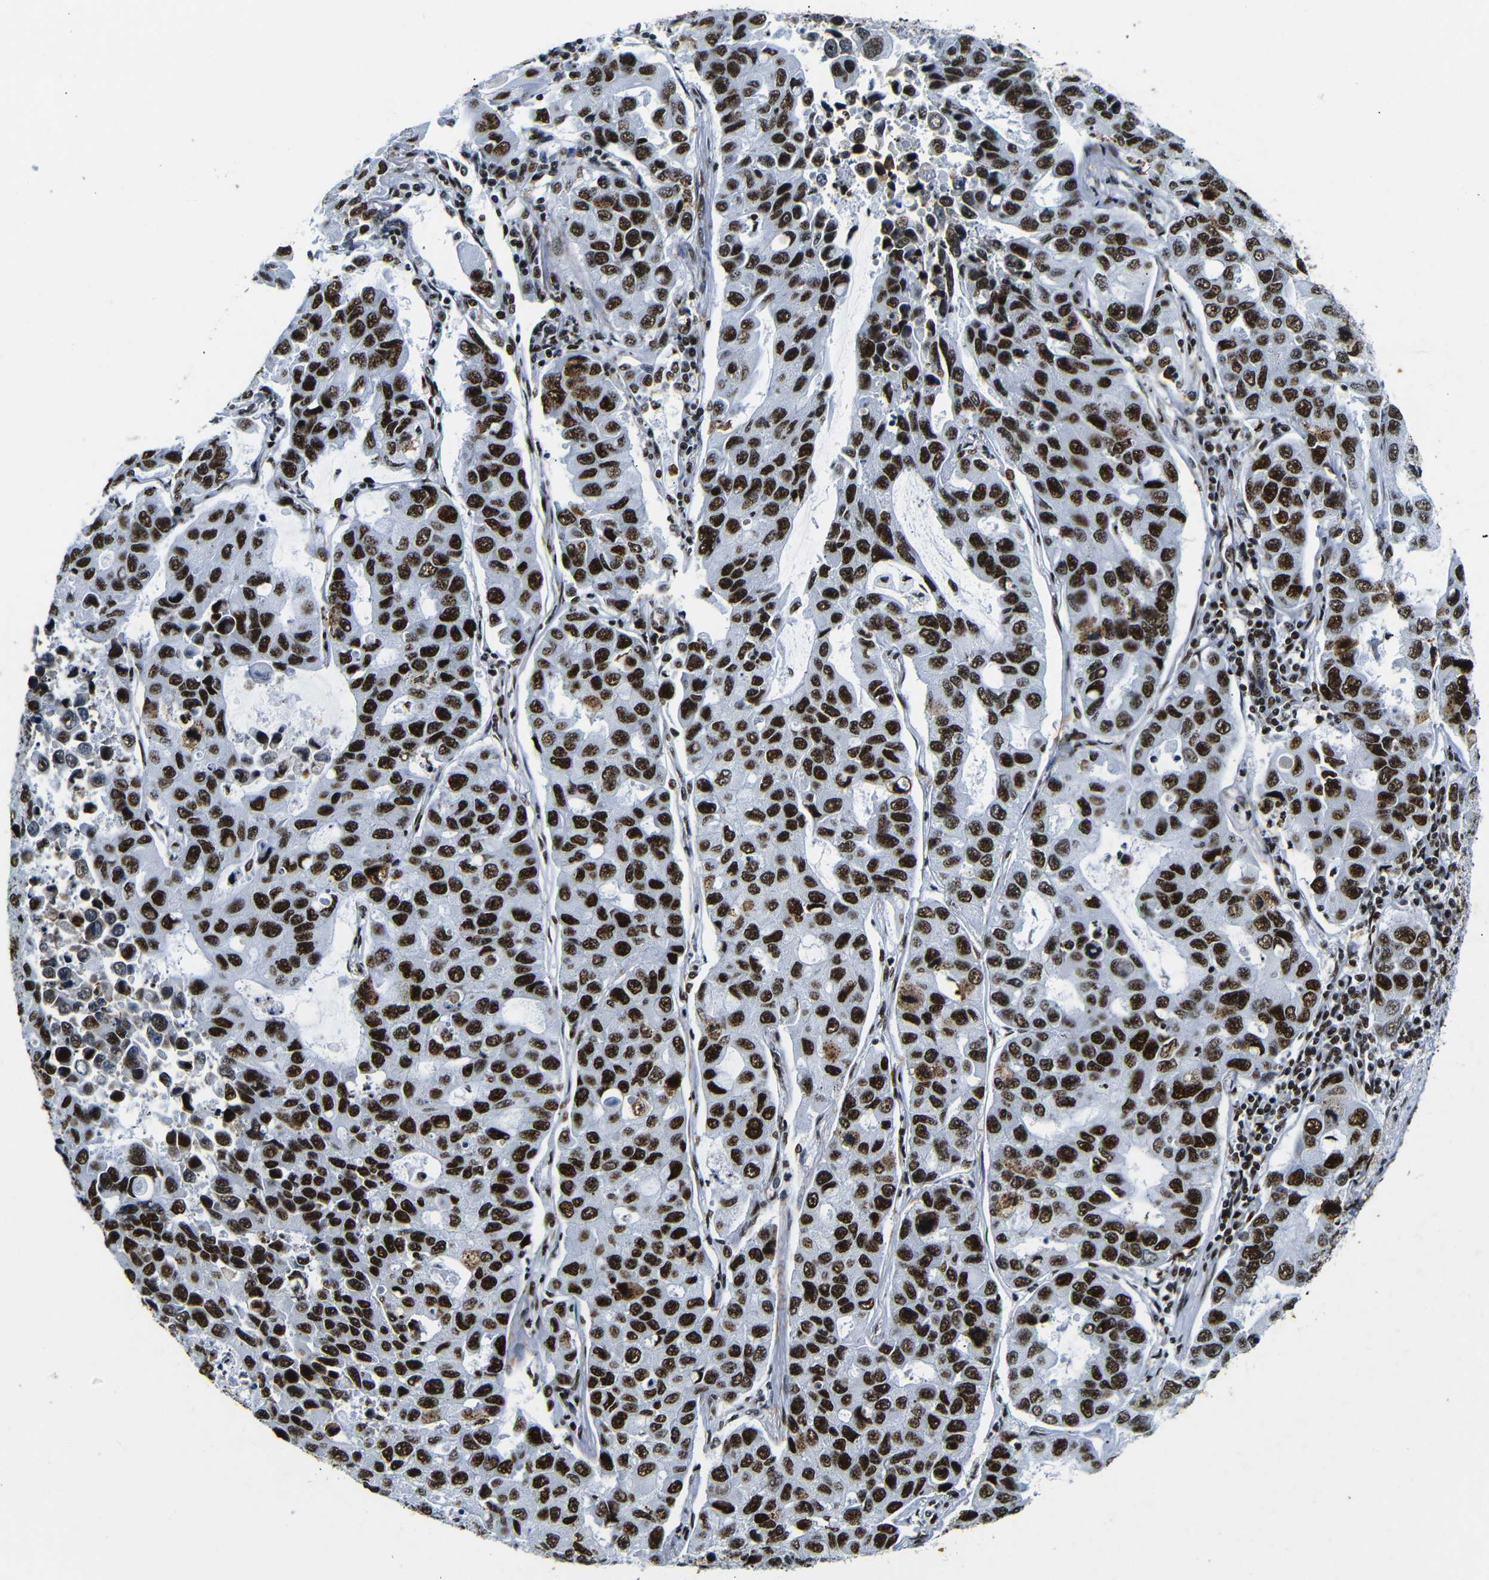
{"staining": {"intensity": "strong", "quantity": ">75%", "location": "nuclear"}, "tissue": "lung cancer", "cell_type": "Tumor cells", "image_type": "cancer", "snomed": [{"axis": "morphology", "description": "Adenocarcinoma, NOS"}, {"axis": "topography", "description": "Lung"}], "caption": "Immunohistochemical staining of human lung cancer (adenocarcinoma) reveals high levels of strong nuclear protein positivity in about >75% of tumor cells.", "gene": "SRSF1", "patient": {"sex": "male", "age": 64}}